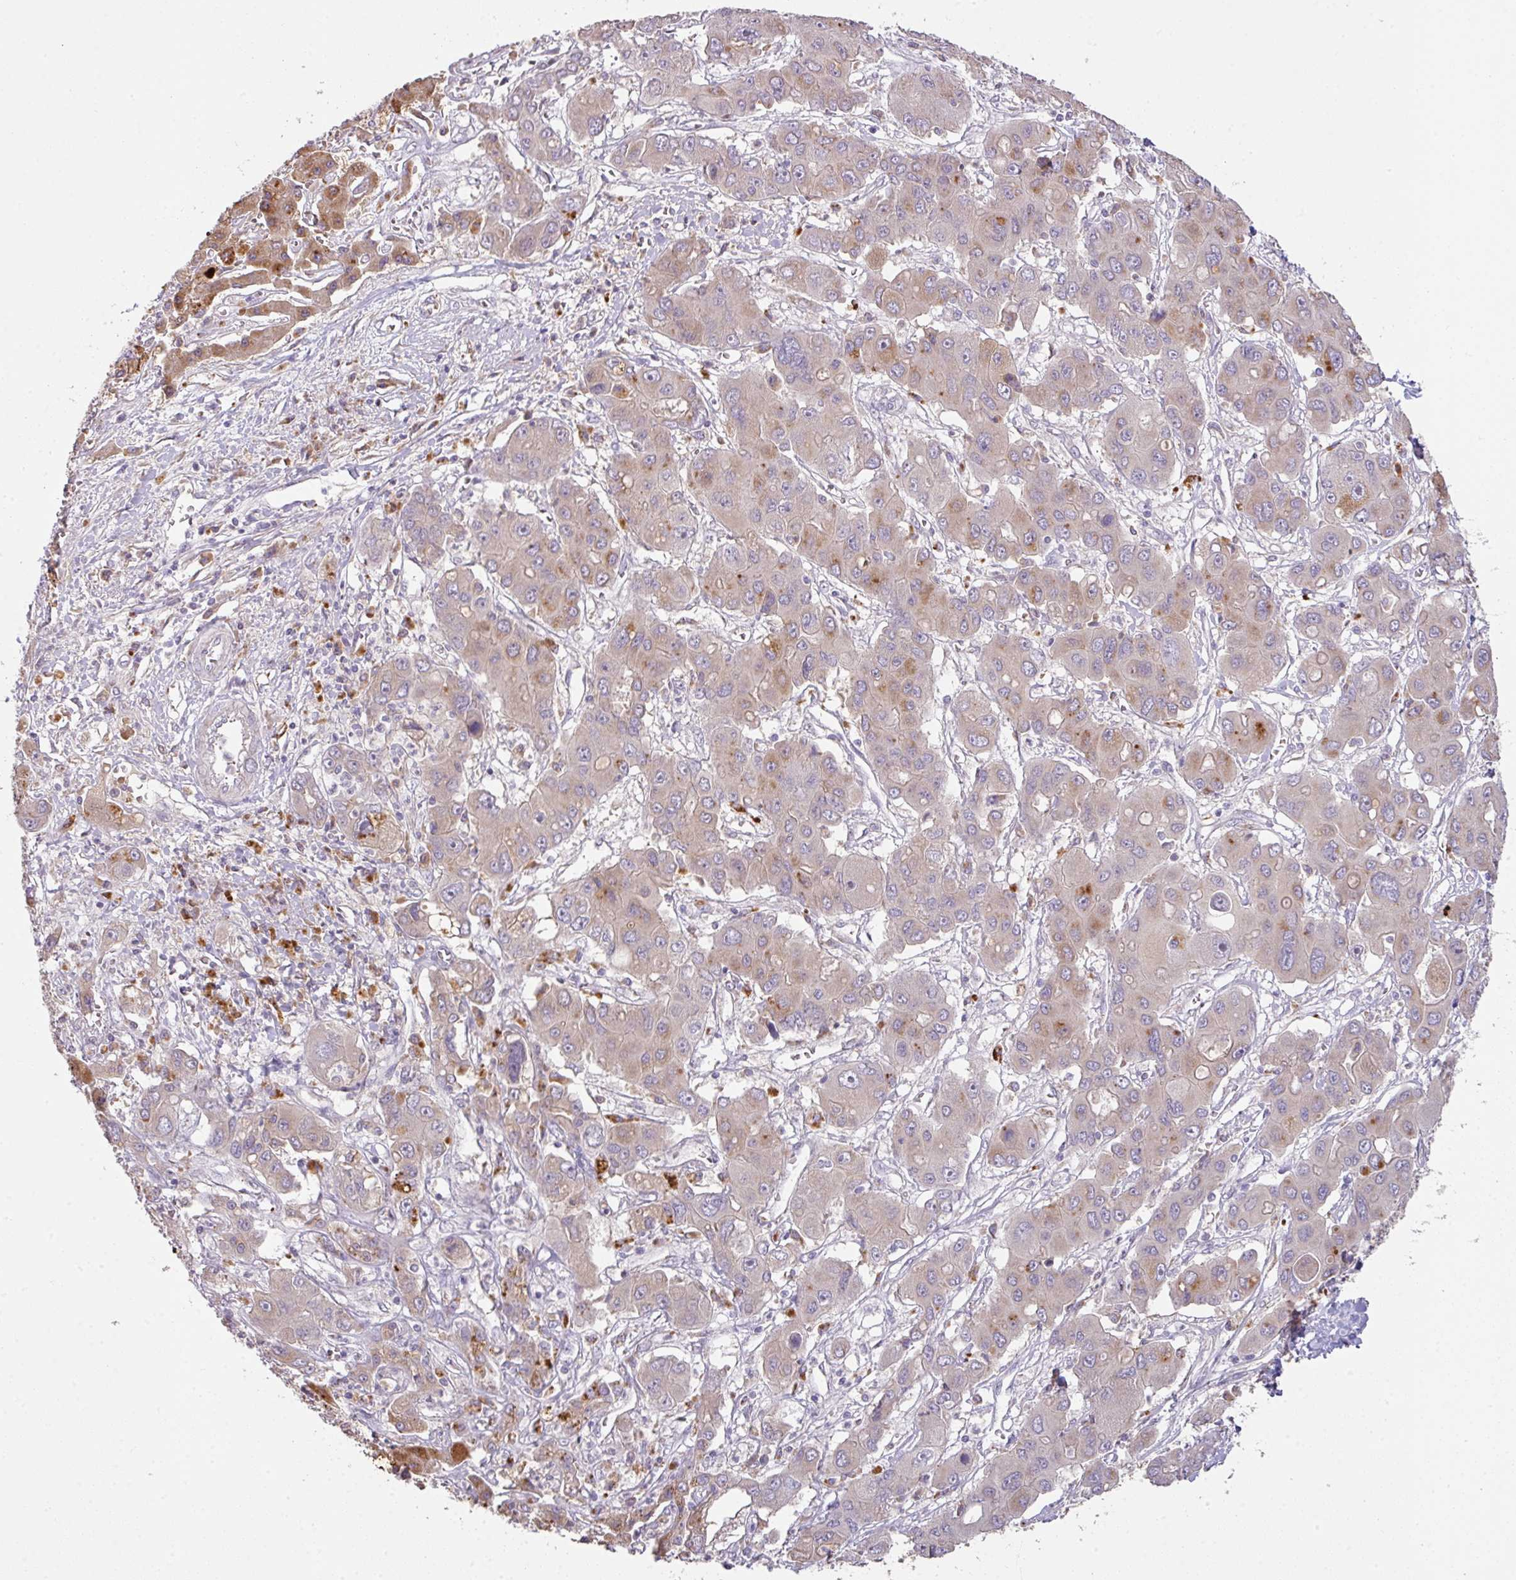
{"staining": {"intensity": "moderate", "quantity": "<25%", "location": "cytoplasmic/membranous"}, "tissue": "liver cancer", "cell_type": "Tumor cells", "image_type": "cancer", "snomed": [{"axis": "morphology", "description": "Cholangiocarcinoma"}, {"axis": "topography", "description": "Liver"}], "caption": "Immunohistochemical staining of human liver cancer (cholangiocarcinoma) exhibits moderate cytoplasmic/membranous protein positivity in about <25% of tumor cells. Using DAB (brown) and hematoxylin (blue) stains, captured at high magnification using brightfield microscopy.", "gene": "ZNF266", "patient": {"sex": "male", "age": 67}}